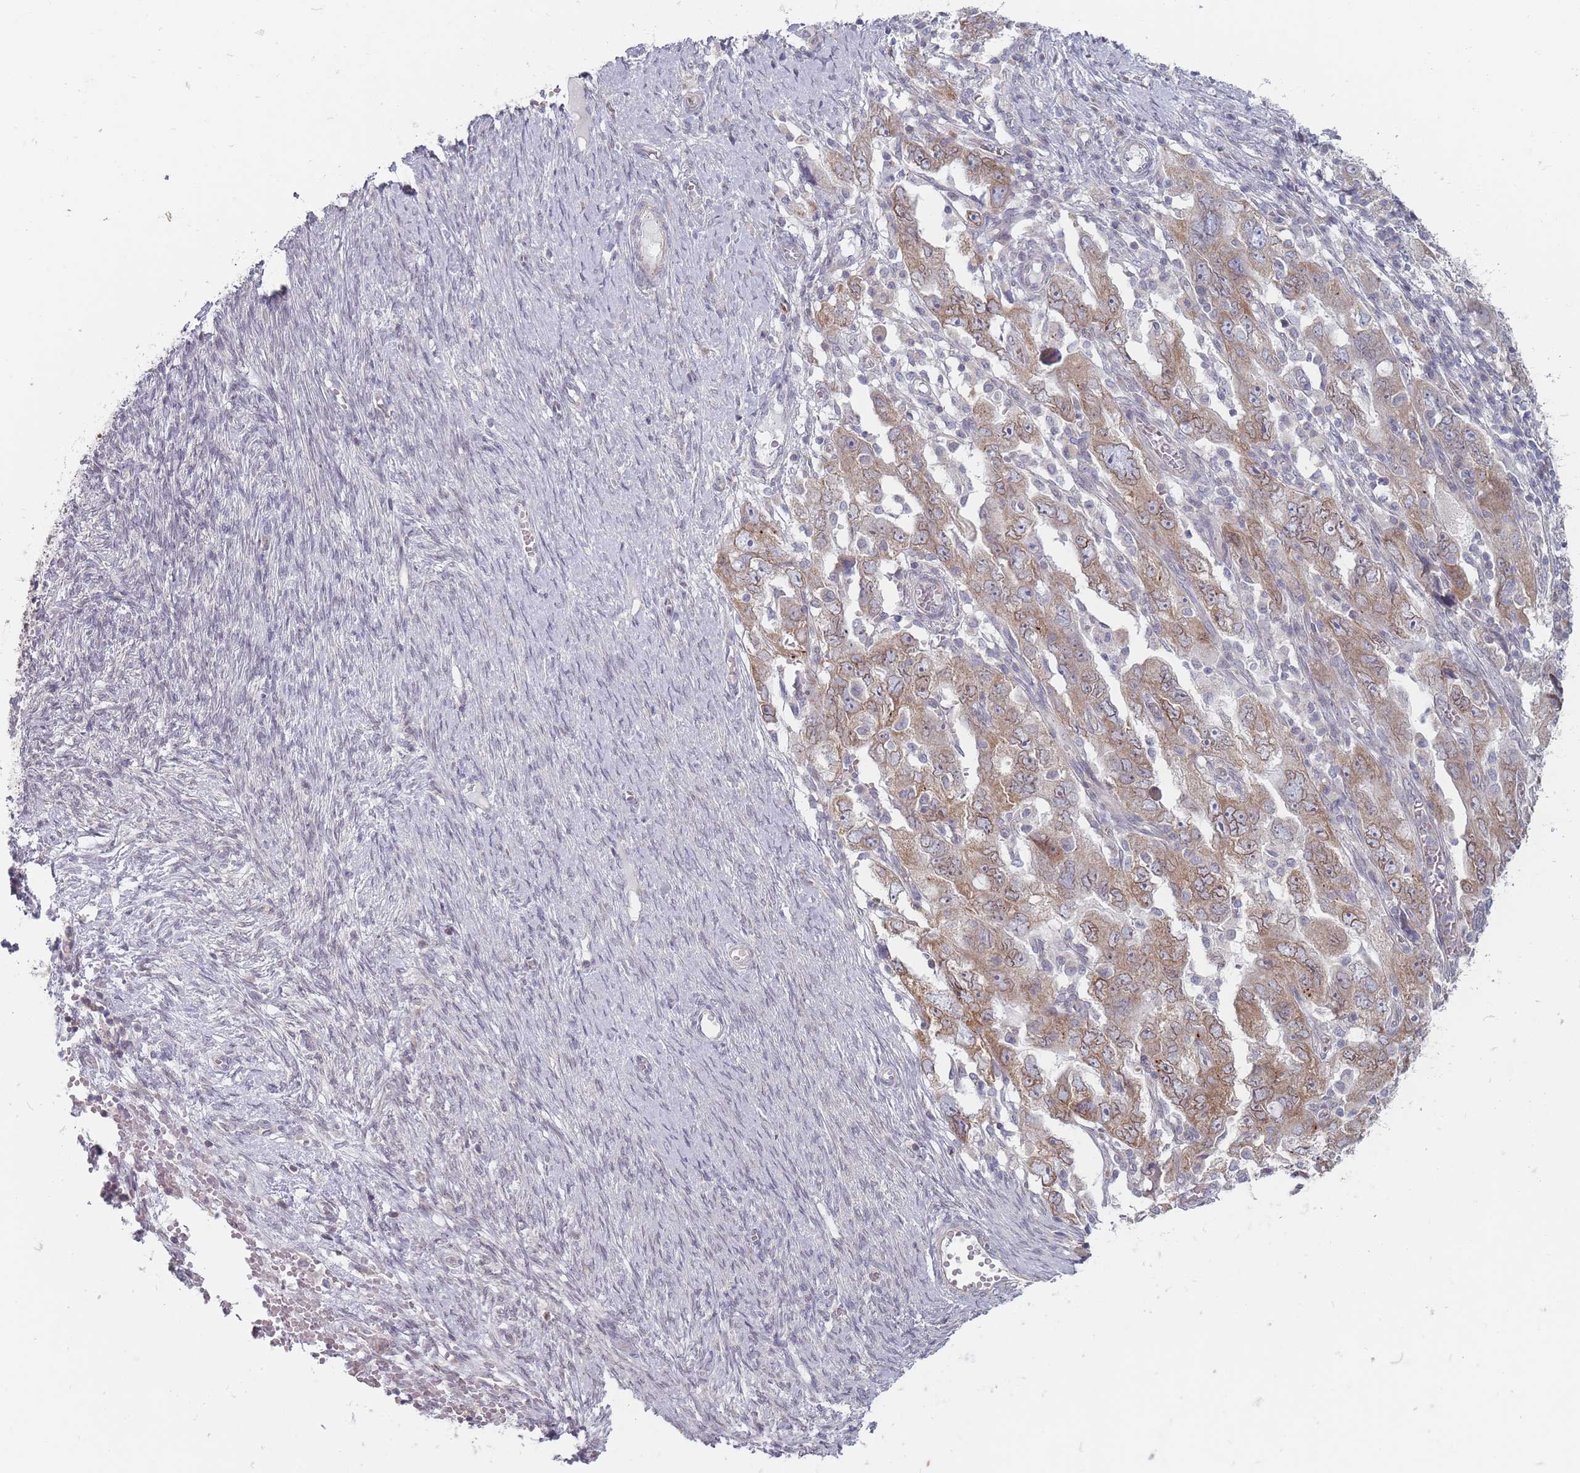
{"staining": {"intensity": "moderate", "quantity": ">75%", "location": "cytoplasmic/membranous"}, "tissue": "ovarian cancer", "cell_type": "Tumor cells", "image_type": "cancer", "snomed": [{"axis": "morphology", "description": "Carcinoma, NOS"}, {"axis": "morphology", "description": "Cystadenocarcinoma, serous, NOS"}, {"axis": "topography", "description": "Ovary"}], "caption": "Ovarian cancer (serous cystadenocarcinoma) stained with a protein marker shows moderate staining in tumor cells.", "gene": "PCDH12", "patient": {"sex": "female", "age": 69}}